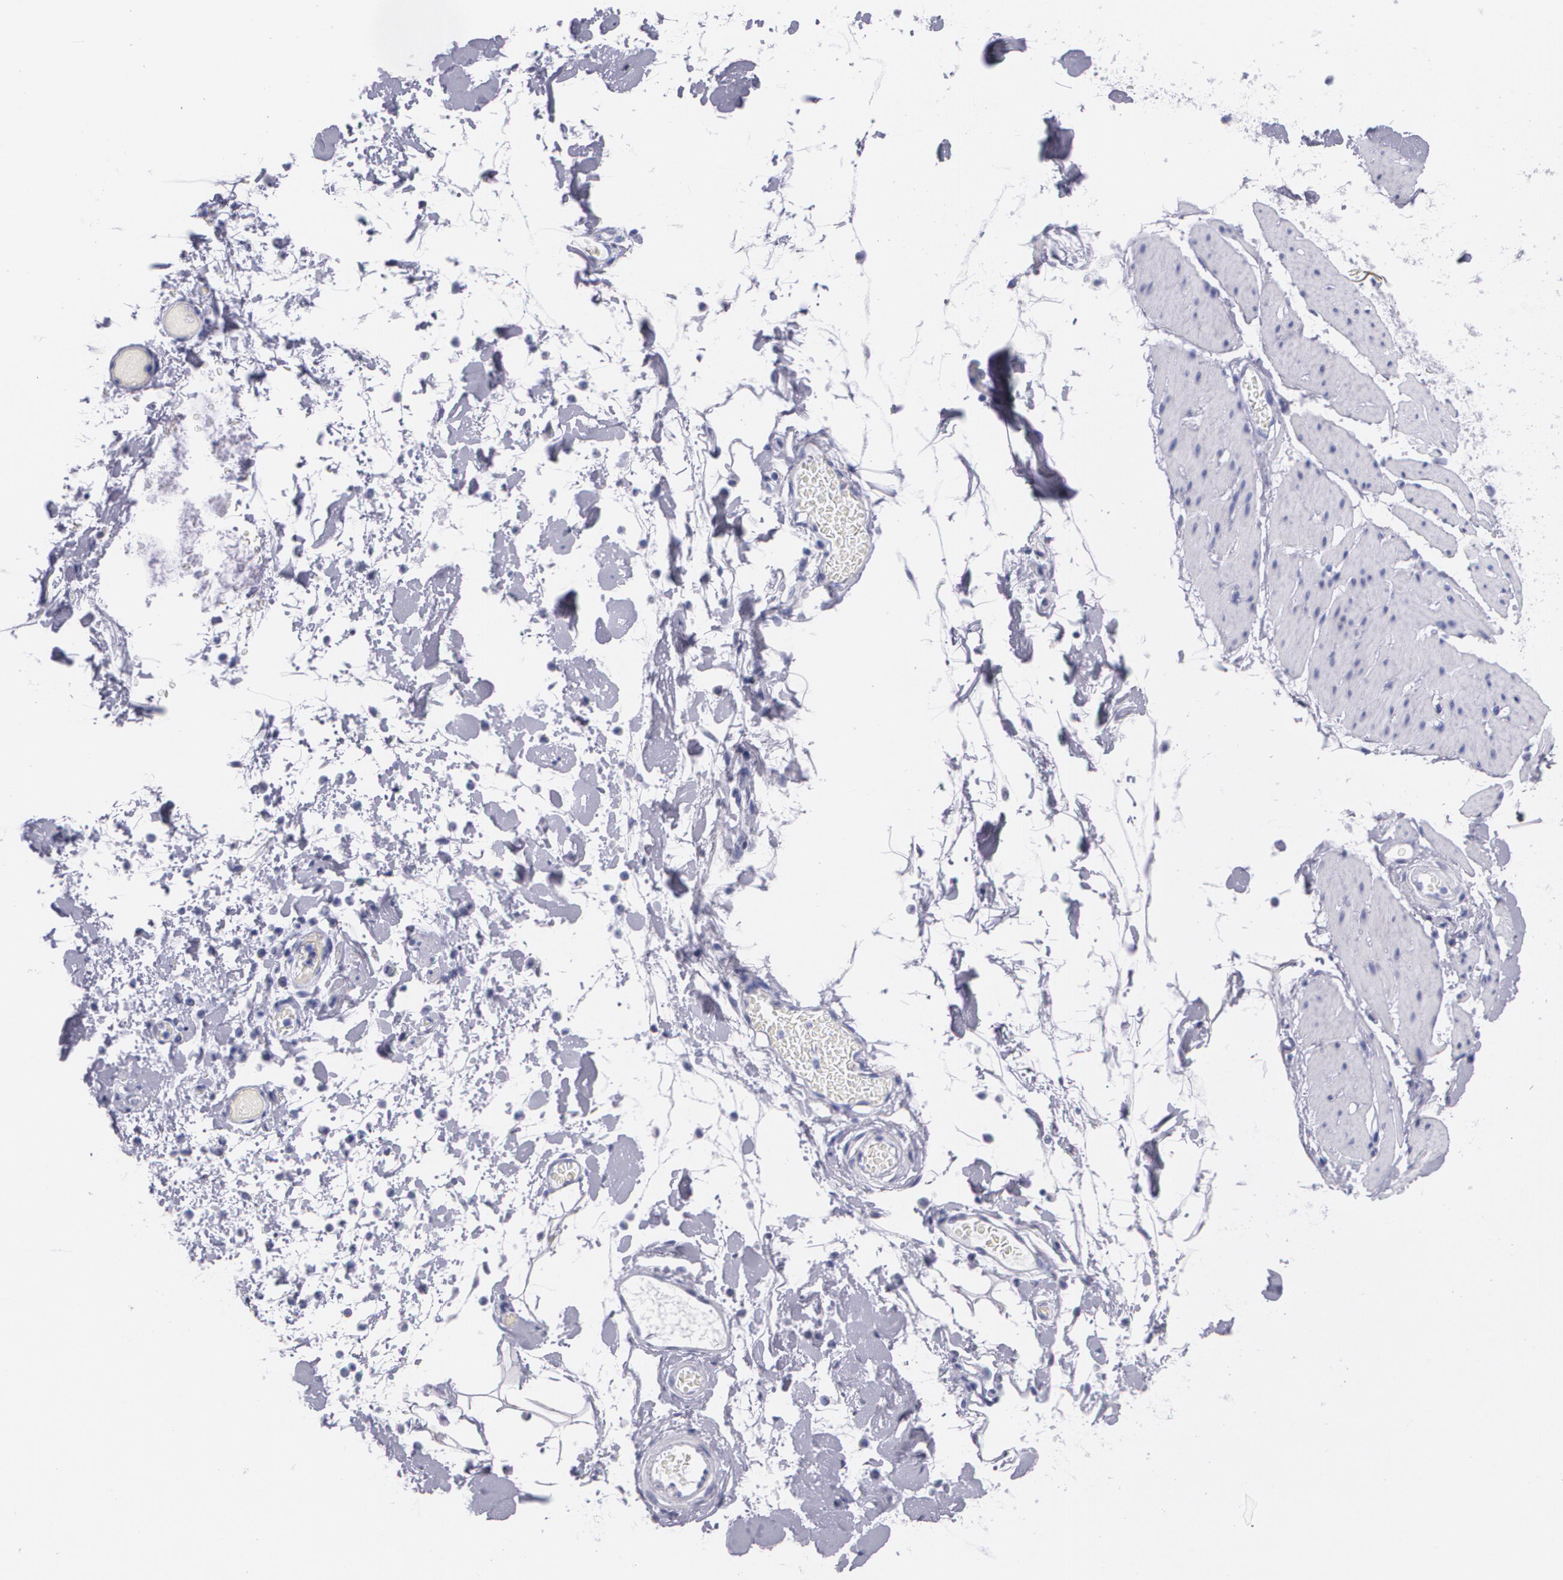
{"staining": {"intensity": "negative", "quantity": "none", "location": "none"}, "tissue": "smooth muscle", "cell_type": "Smooth muscle cells", "image_type": "normal", "snomed": [{"axis": "morphology", "description": "Normal tissue, NOS"}, {"axis": "topography", "description": "Smooth muscle"}, {"axis": "topography", "description": "Colon"}], "caption": "The immunohistochemistry image has no significant staining in smooth muscle cells of smooth muscle. (Brightfield microscopy of DAB IHC at high magnification).", "gene": "TP53", "patient": {"sex": "male", "age": 67}}